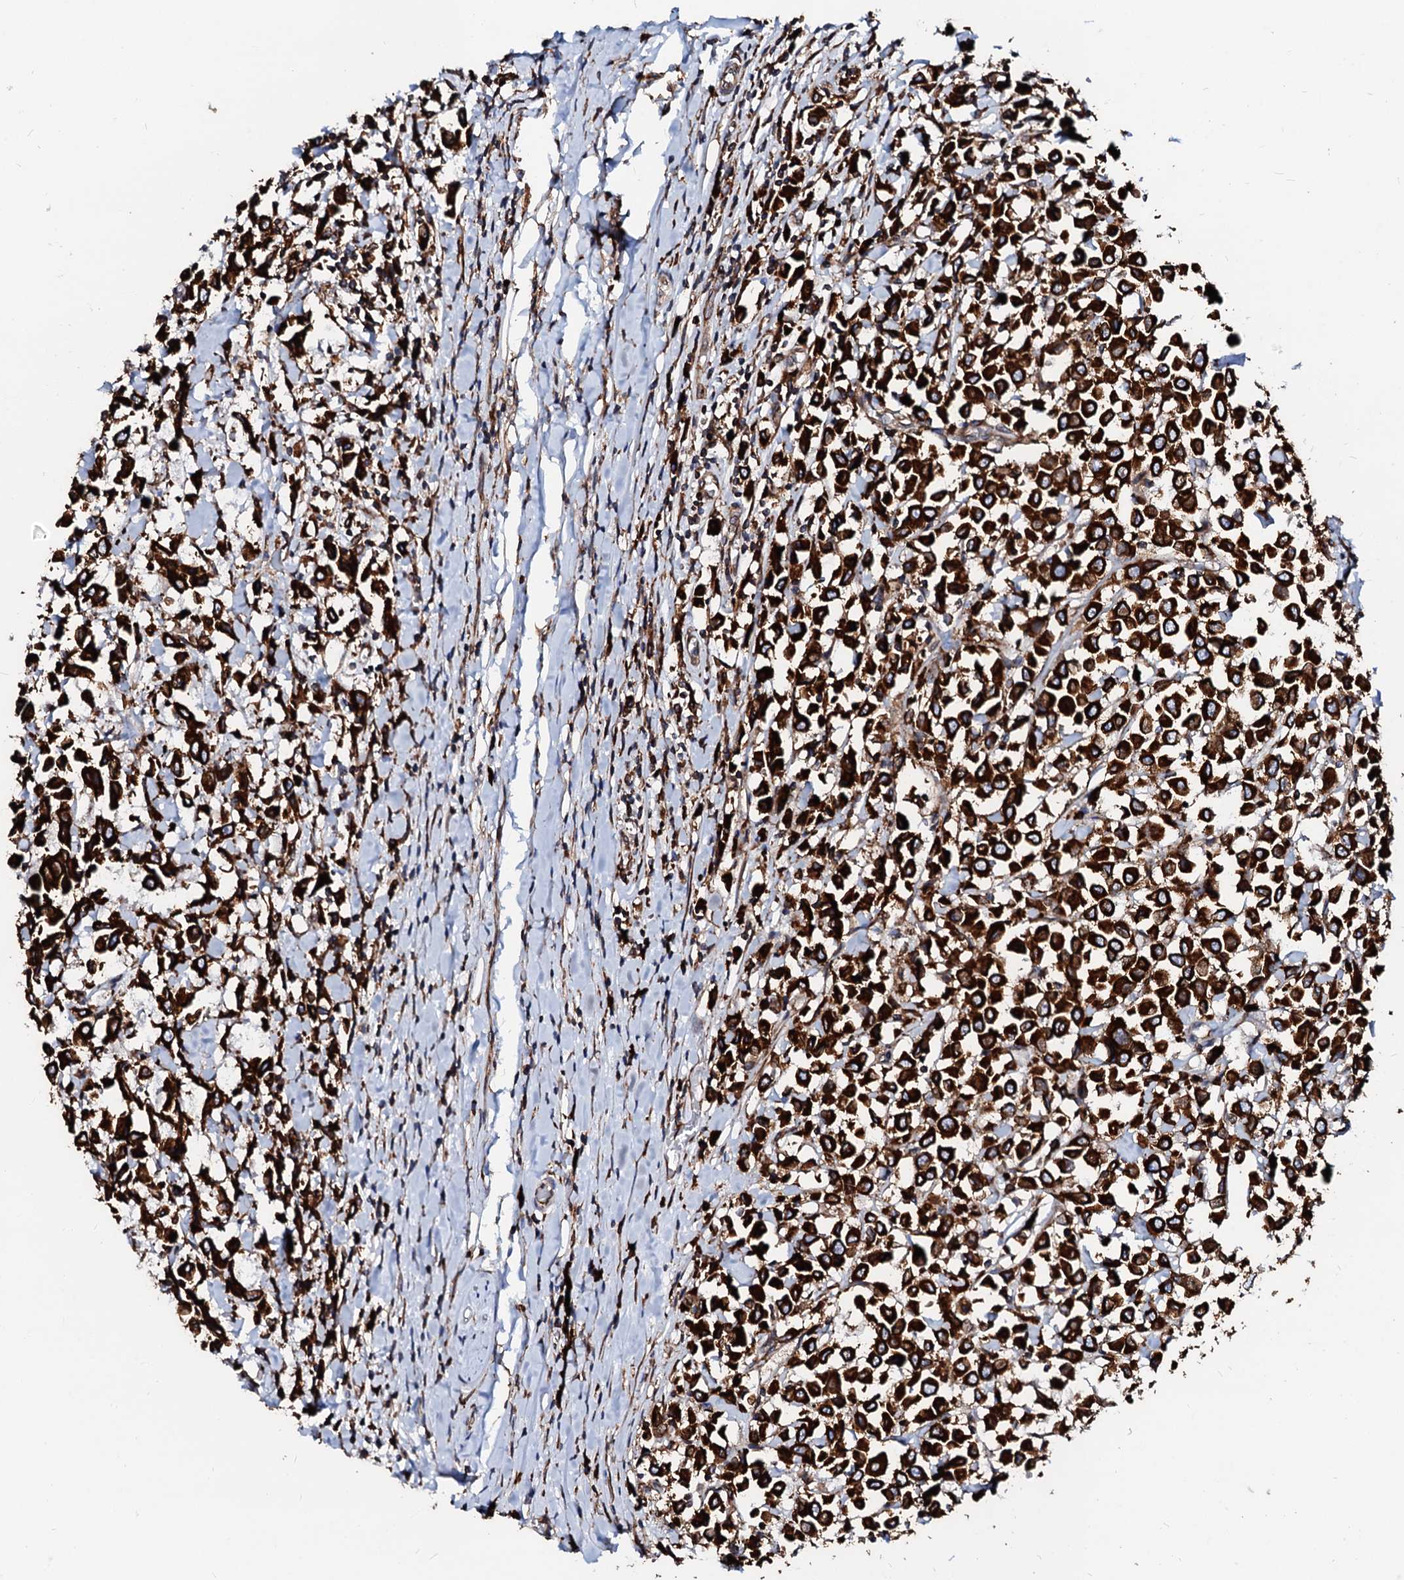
{"staining": {"intensity": "strong", "quantity": ">75%", "location": "cytoplasmic/membranous"}, "tissue": "breast cancer", "cell_type": "Tumor cells", "image_type": "cancer", "snomed": [{"axis": "morphology", "description": "Duct carcinoma"}, {"axis": "topography", "description": "Breast"}], "caption": "Protein staining exhibits strong cytoplasmic/membranous expression in approximately >75% of tumor cells in breast cancer (intraductal carcinoma).", "gene": "DERL1", "patient": {"sex": "female", "age": 61}}